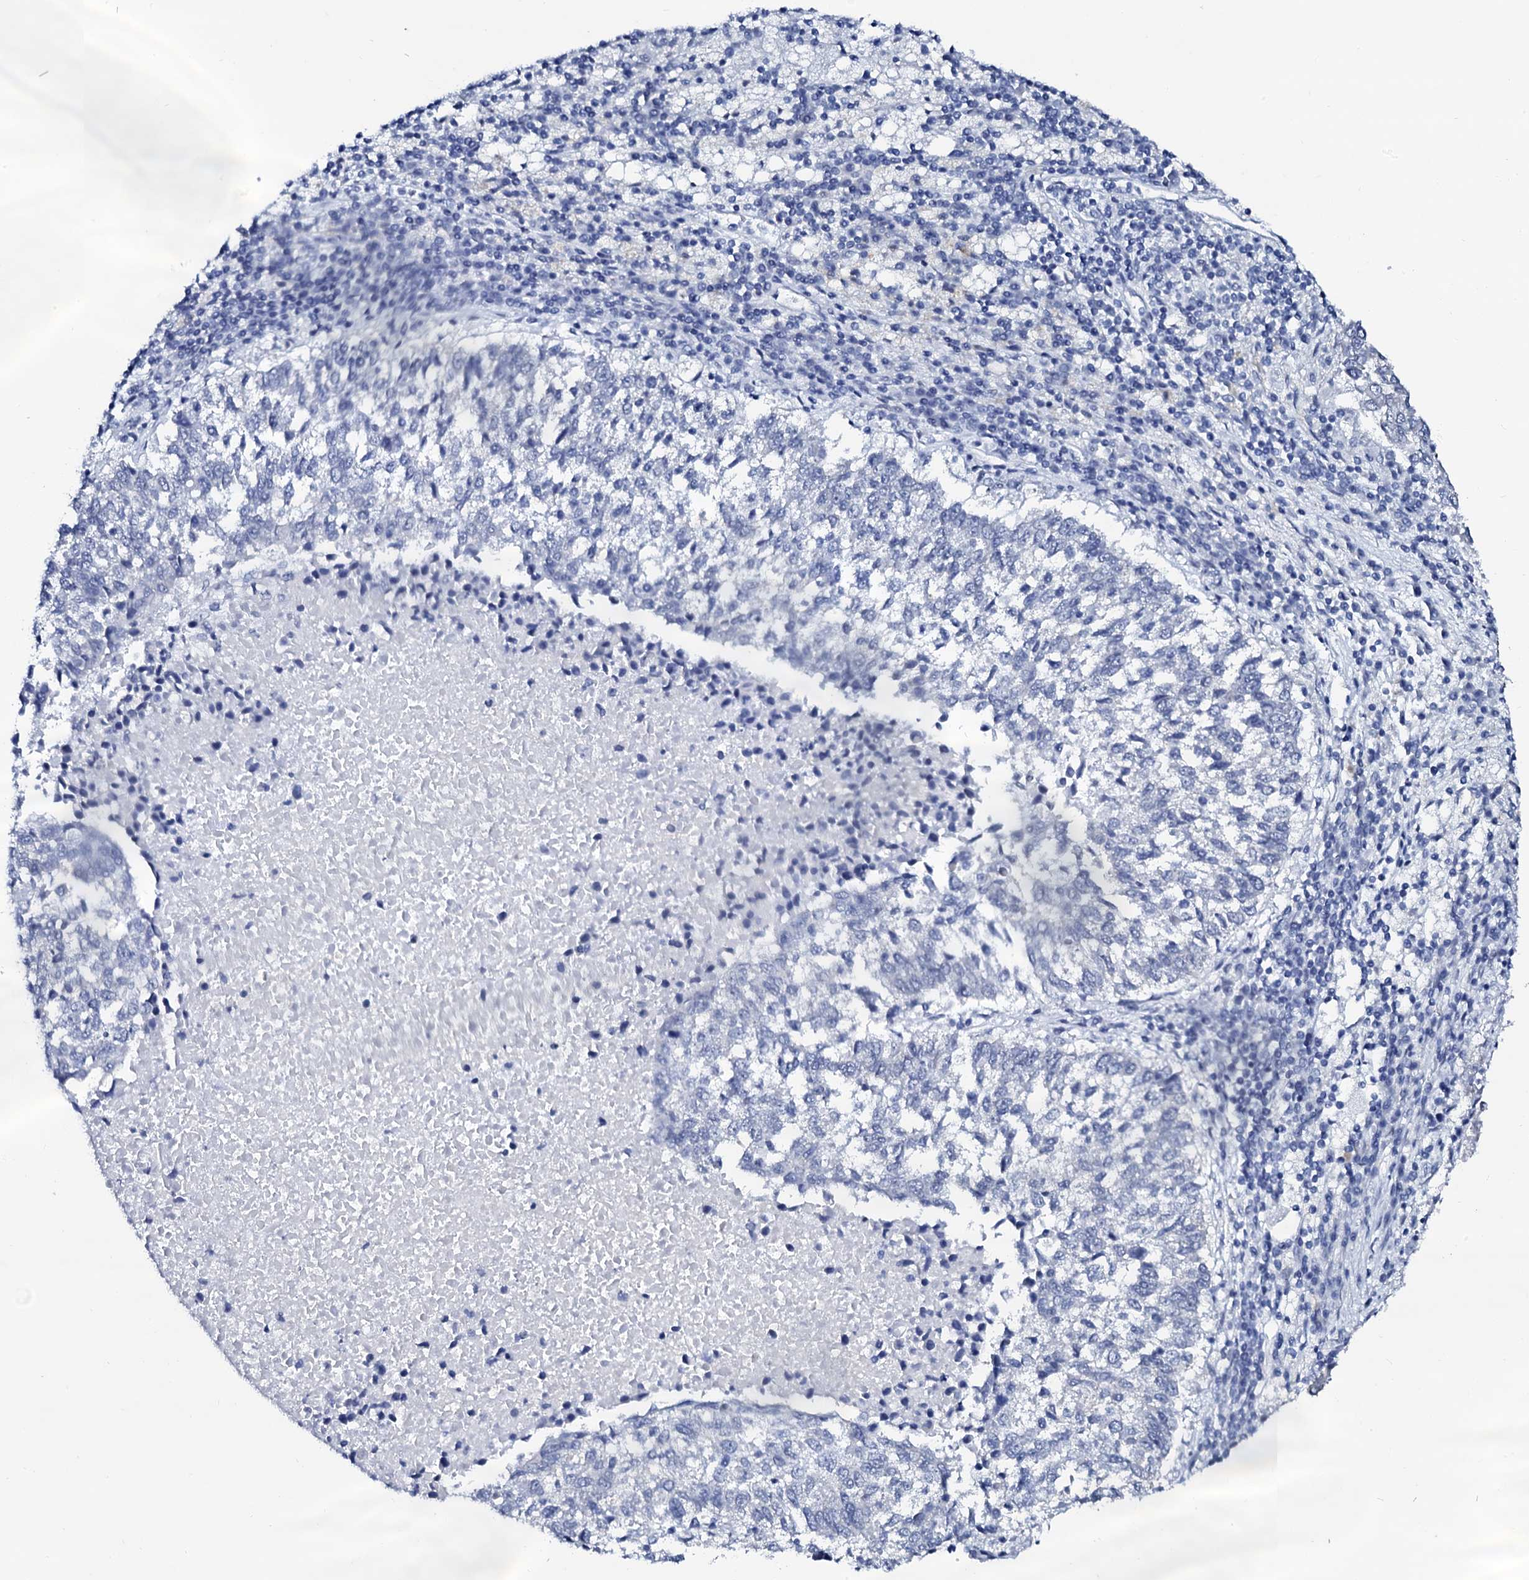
{"staining": {"intensity": "negative", "quantity": "none", "location": "none"}, "tissue": "lung cancer", "cell_type": "Tumor cells", "image_type": "cancer", "snomed": [{"axis": "morphology", "description": "Squamous cell carcinoma, NOS"}, {"axis": "topography", "description": "Lung"}], "caption": "Tumor cells are negative for protein expression in human lung cancer (squamous cell carcinoma).", "gene": "SPATA19", "patient": {"sex": "male", "age": 73}}